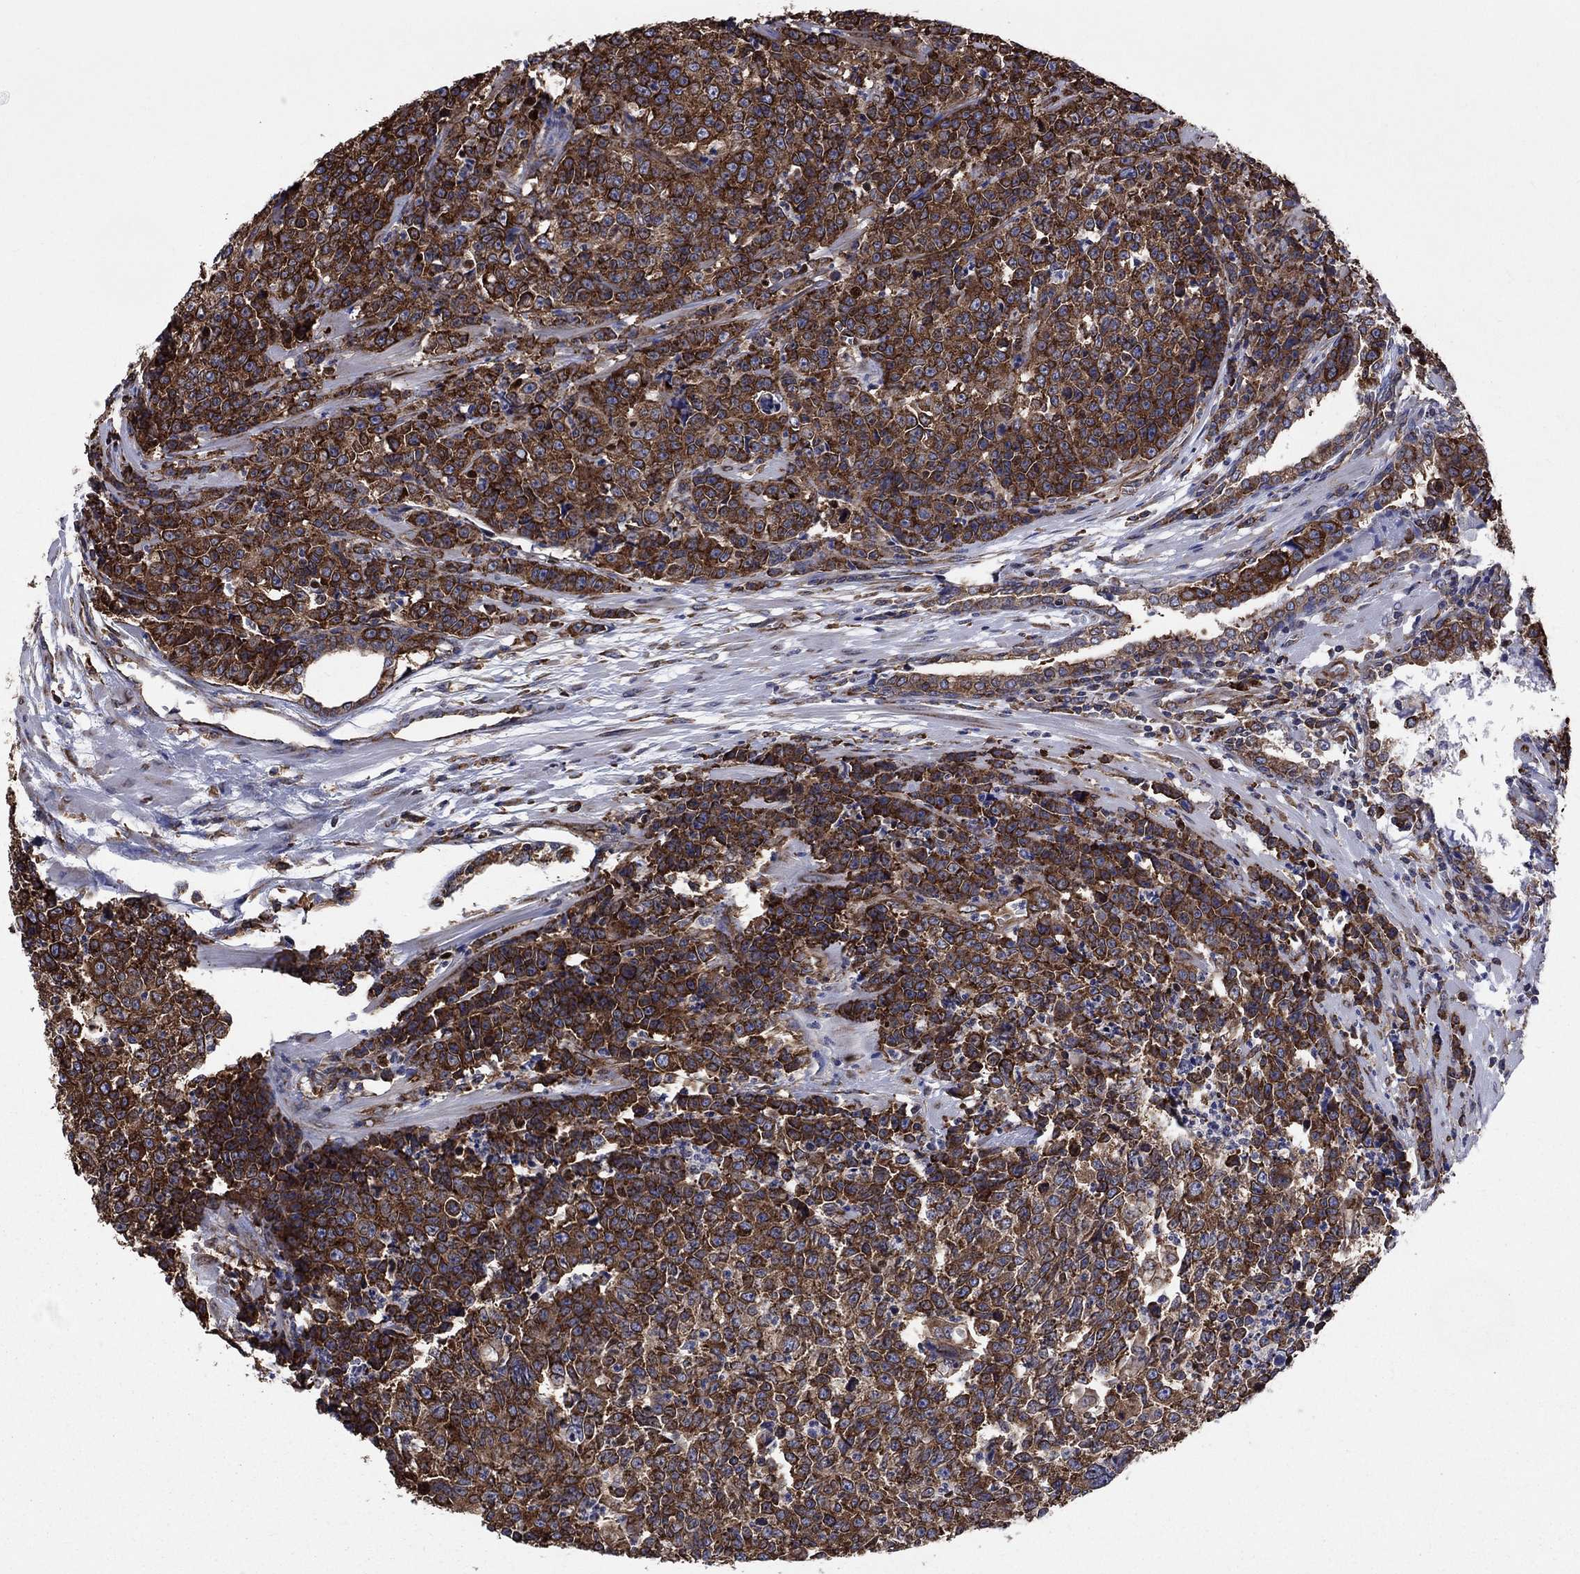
{"staining": {"intensity": "strong", "quantity": ">75%", "location": "cytoplasmic/membranous"}, "tissue": "prostate cancer", "cell_type": "Tumor cells", "image_type": "cancer", "snomed": [{"axis": "morphology", "description": "Adenocarcinoma, NOS"}, {"axis": "topography", "description": "Prostate"}], "caption": "Protein staining of adenocarcinoma (prostate) tissue reveals strong cytoplasmic/membranous positivity in approximately >75% of tumor cells.", "gene": "YBX1", "patient": {"sex": "male", "age": 67}}